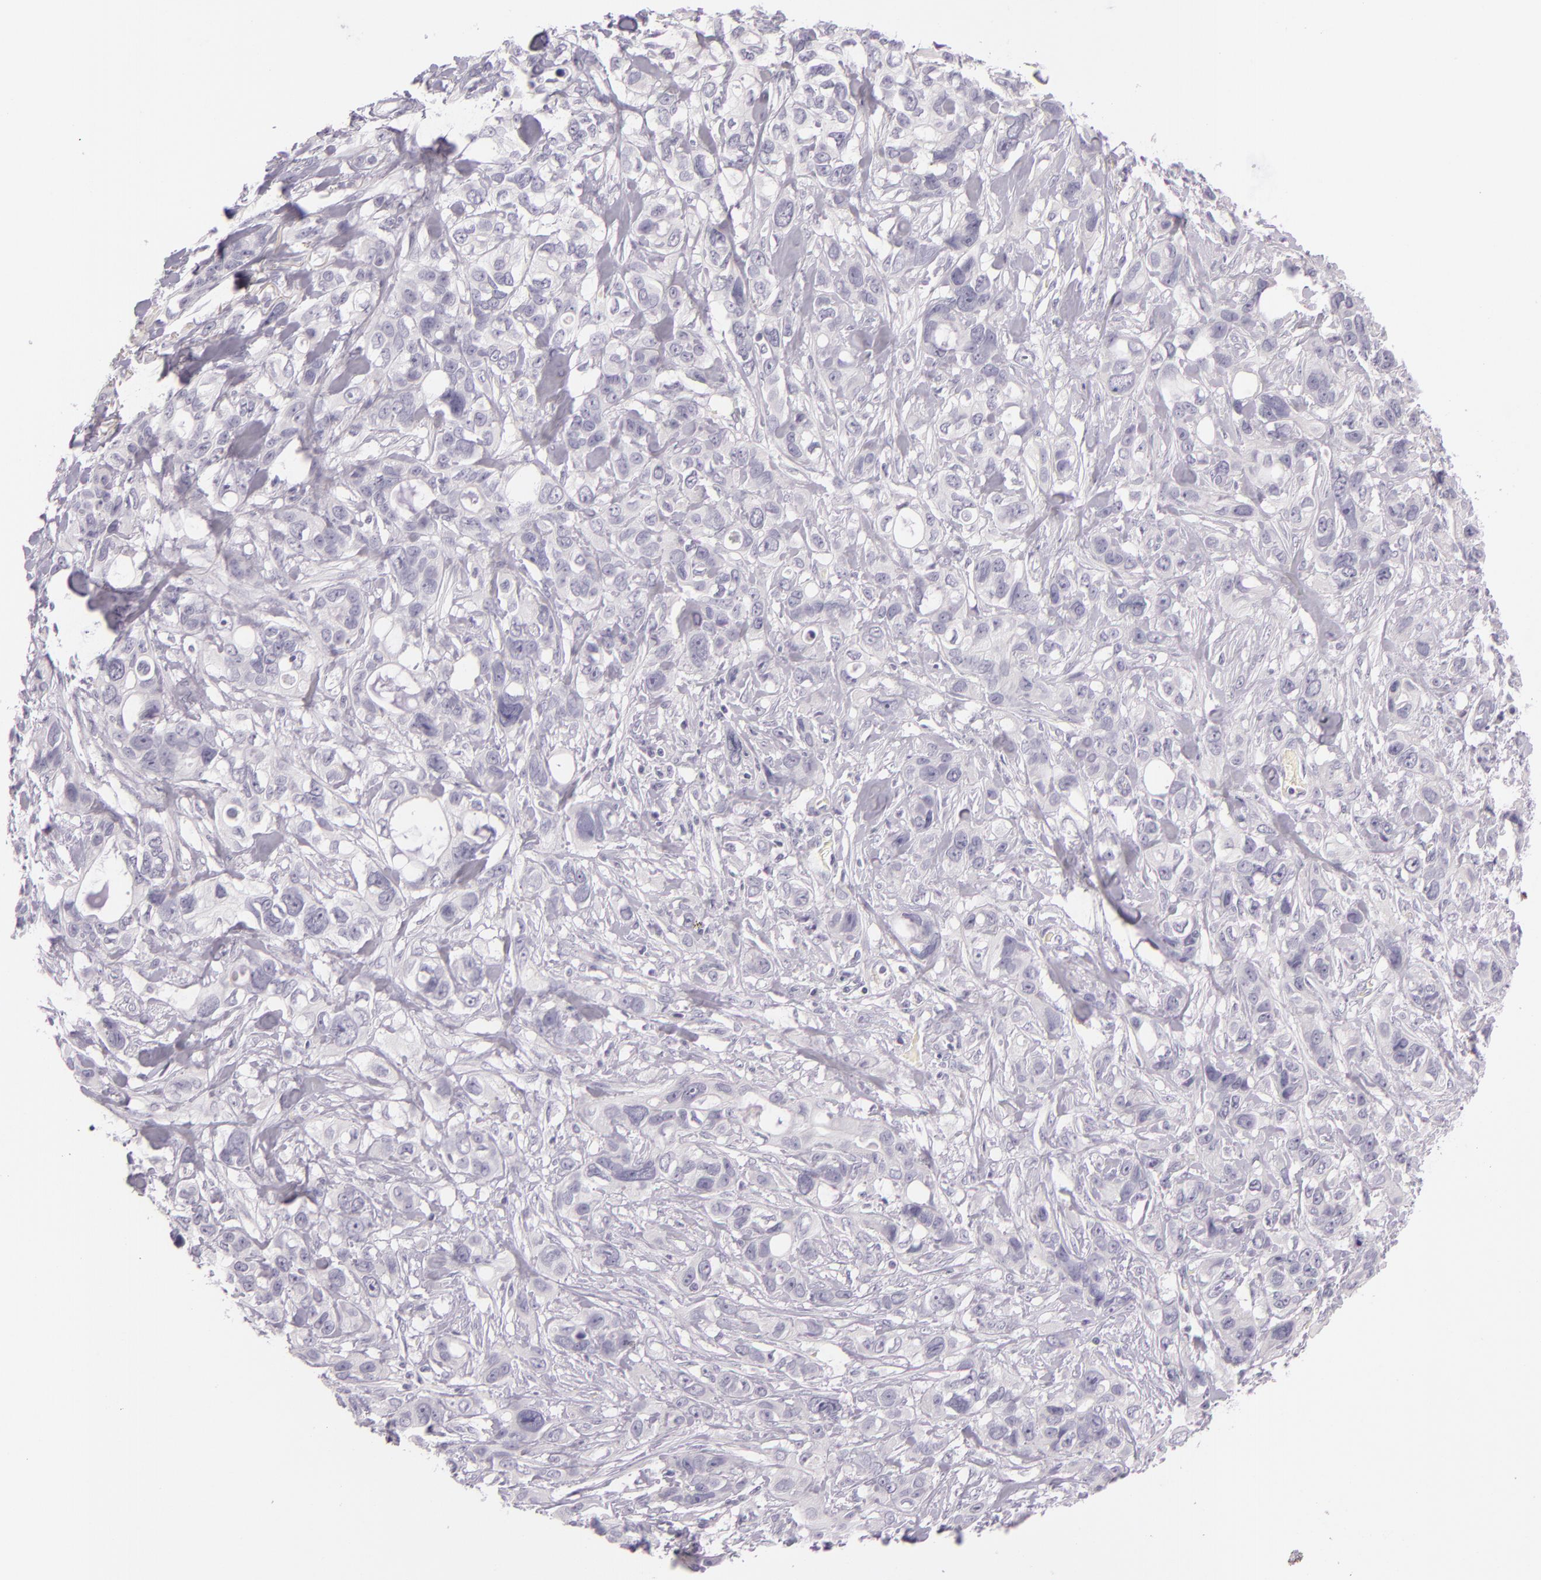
{"staining": {"intensity": "negative", "quantity": "none", "location": "none"}, "tissue": "stomach cancer", "cell_type": "Tumor cells", "image_type": "cancer", "snomed": [{"axis": "morphology", "description": "Adenocarcinoma, NOS"}, {"axis": "topography", "description": "Stomach, upper"}], "caption": "The immunohistochemistry (IHC) image has no significant staining in tumor cells of stomach cancer tissue. (Brightfield microscopy of DAB (3,3'-diaminobenzidine) immunohistochemistry at high magnification).", "gene": "CBS", "patient": {"sex": "male", "age": 47}}